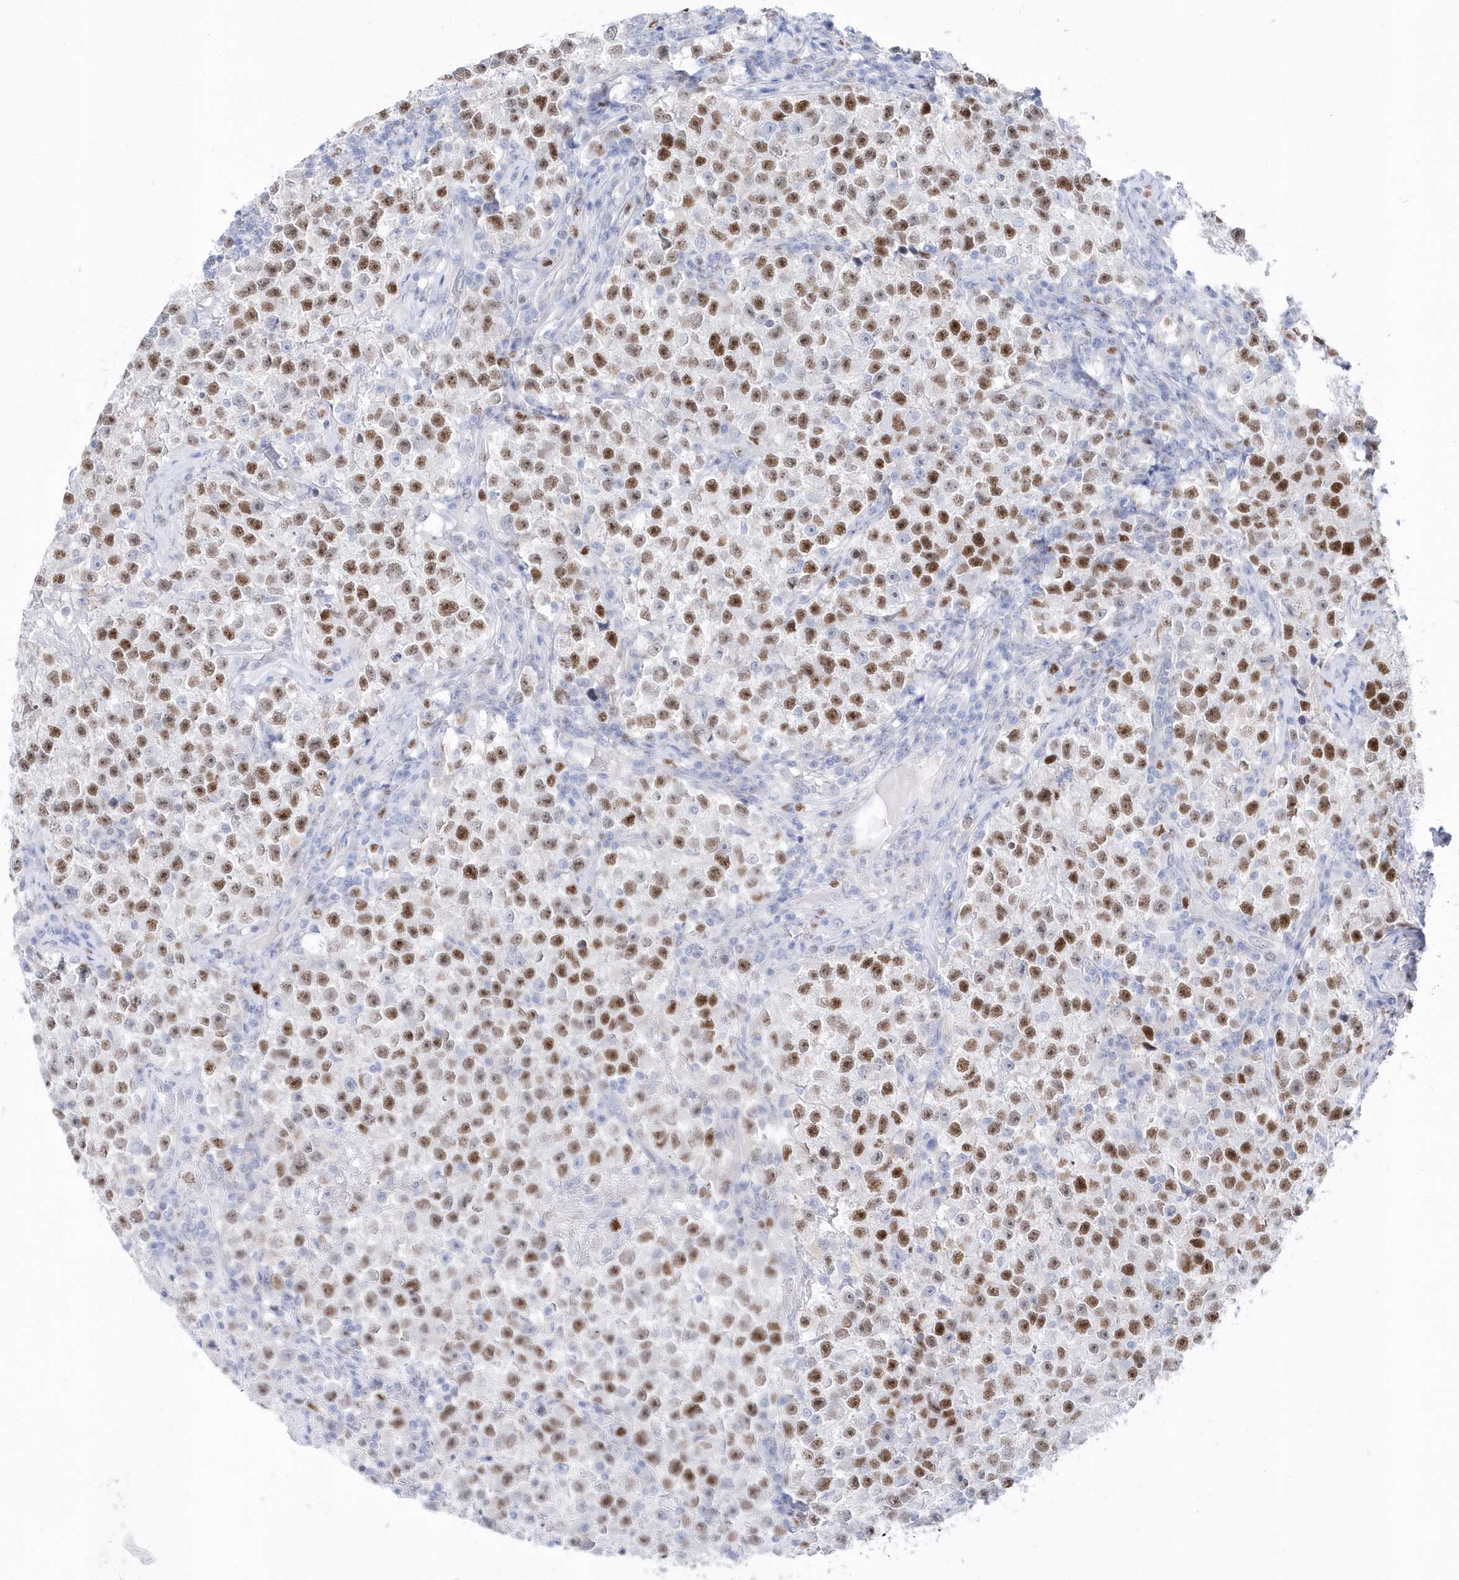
{"staining": {"intensity": "strong", "quantity": ">75%", "location": "nuclear"}, "tissue": "testis cancer", "cell_type": "Tumor cells", "image_type": "cancer", "snomed": [{"axis": "morphology", "description": "Seminoma, NOS"}, {"axis": "topography", "description": "Testis"}], "caption": "DAB immunohistochemical staining of human testis cancer demonstrates strong nuclear protein staining in about >75% of tumor cells.", "gene": "TMCO6", "patient": {"sex": "male", "age": 22}}